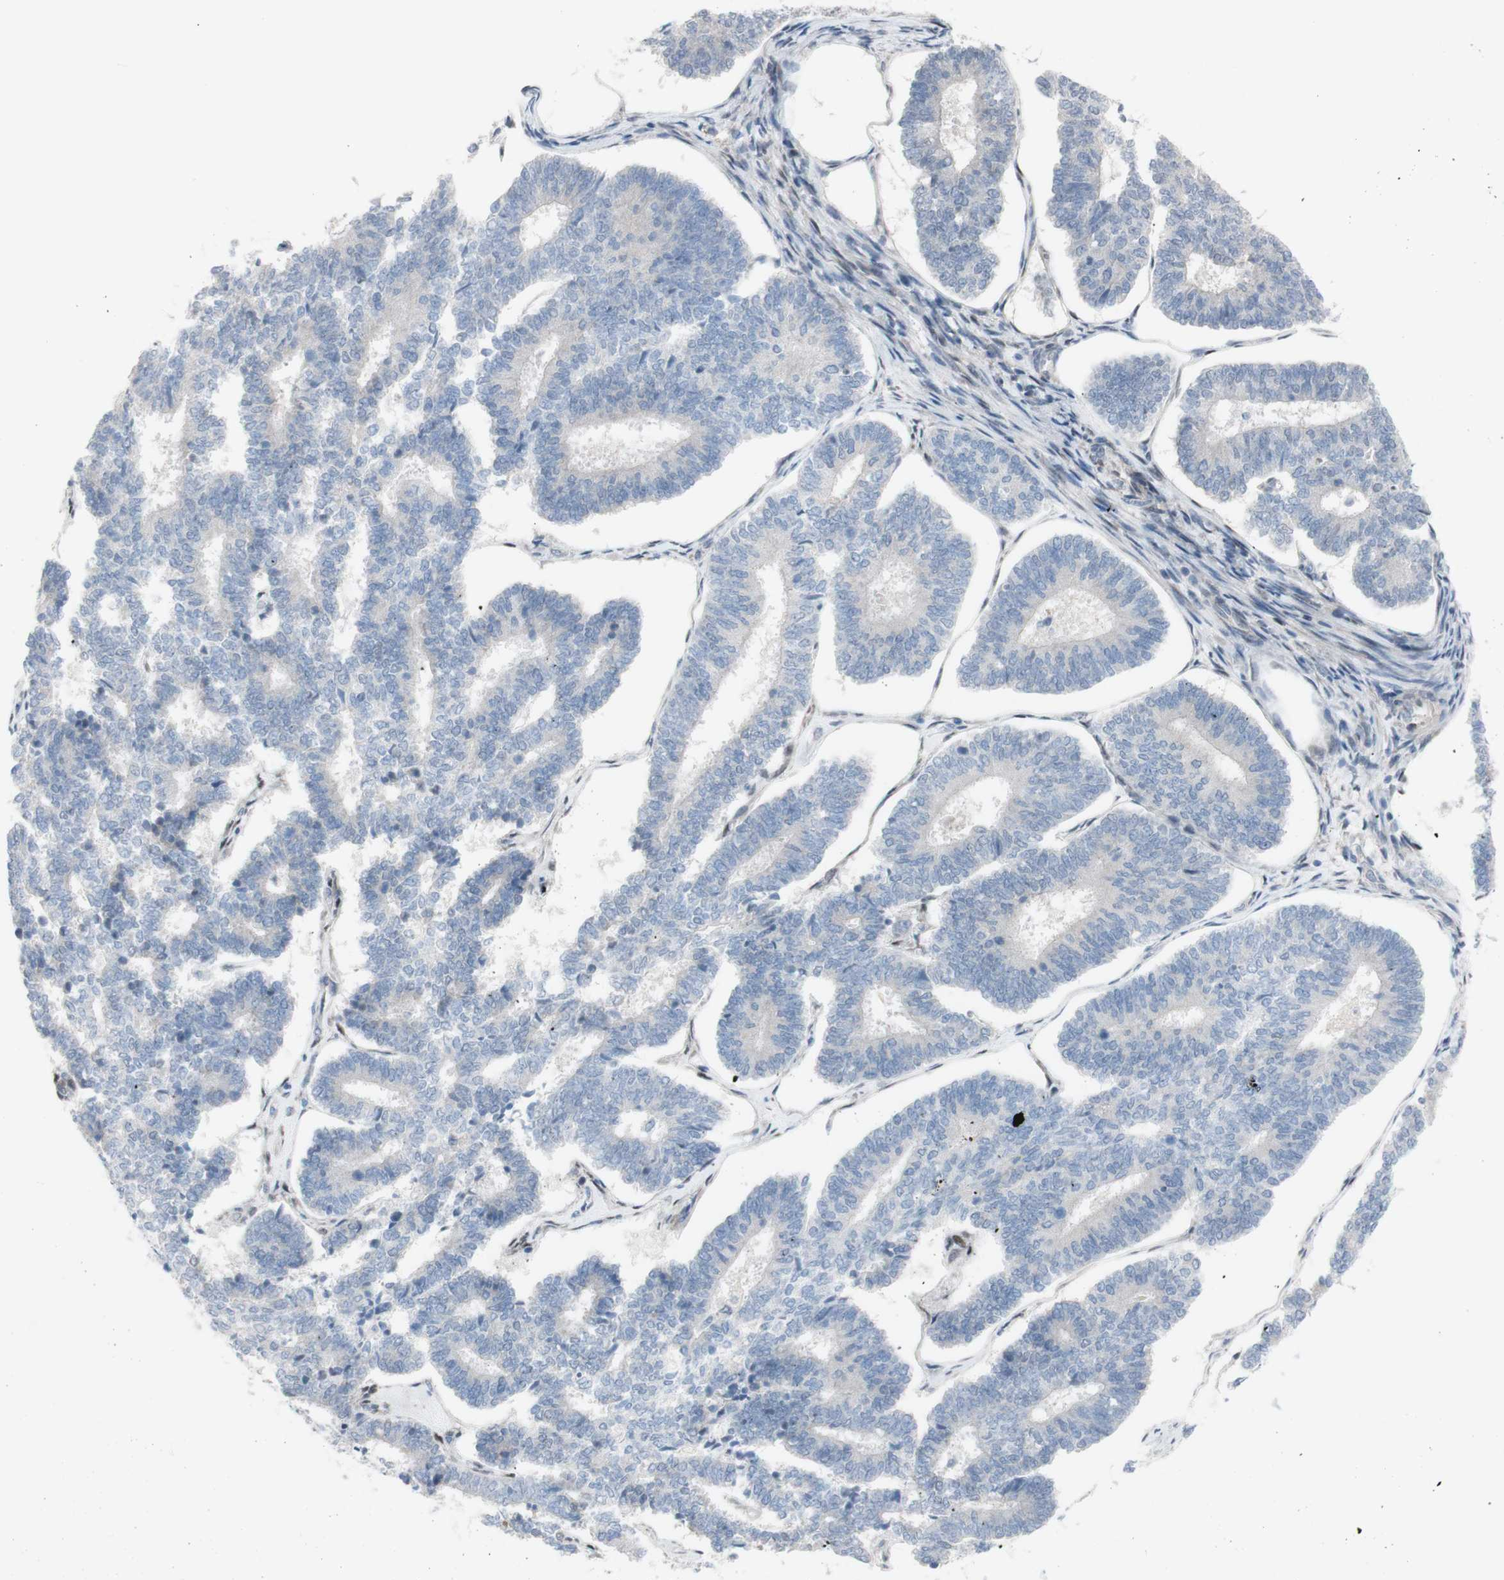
{"staining": {"intensity": "negative", "quantity": "none", "location": "none"}, "tissue": "endometrial cancer", "cell_type": "Tumor cells", "image_type": "cancer", "snomed": [{"axis": "morphology", "description": "Adenocarcinoma, NOS"}, {"axis": "topography", "description": "Endometrium"}], "caption": "The IHC histopathology image has no significant positivity in tumor cells of endometrial cancer tissue.", "gene": "PHTF2", "patient": {"sex": "female", "age": 70}}